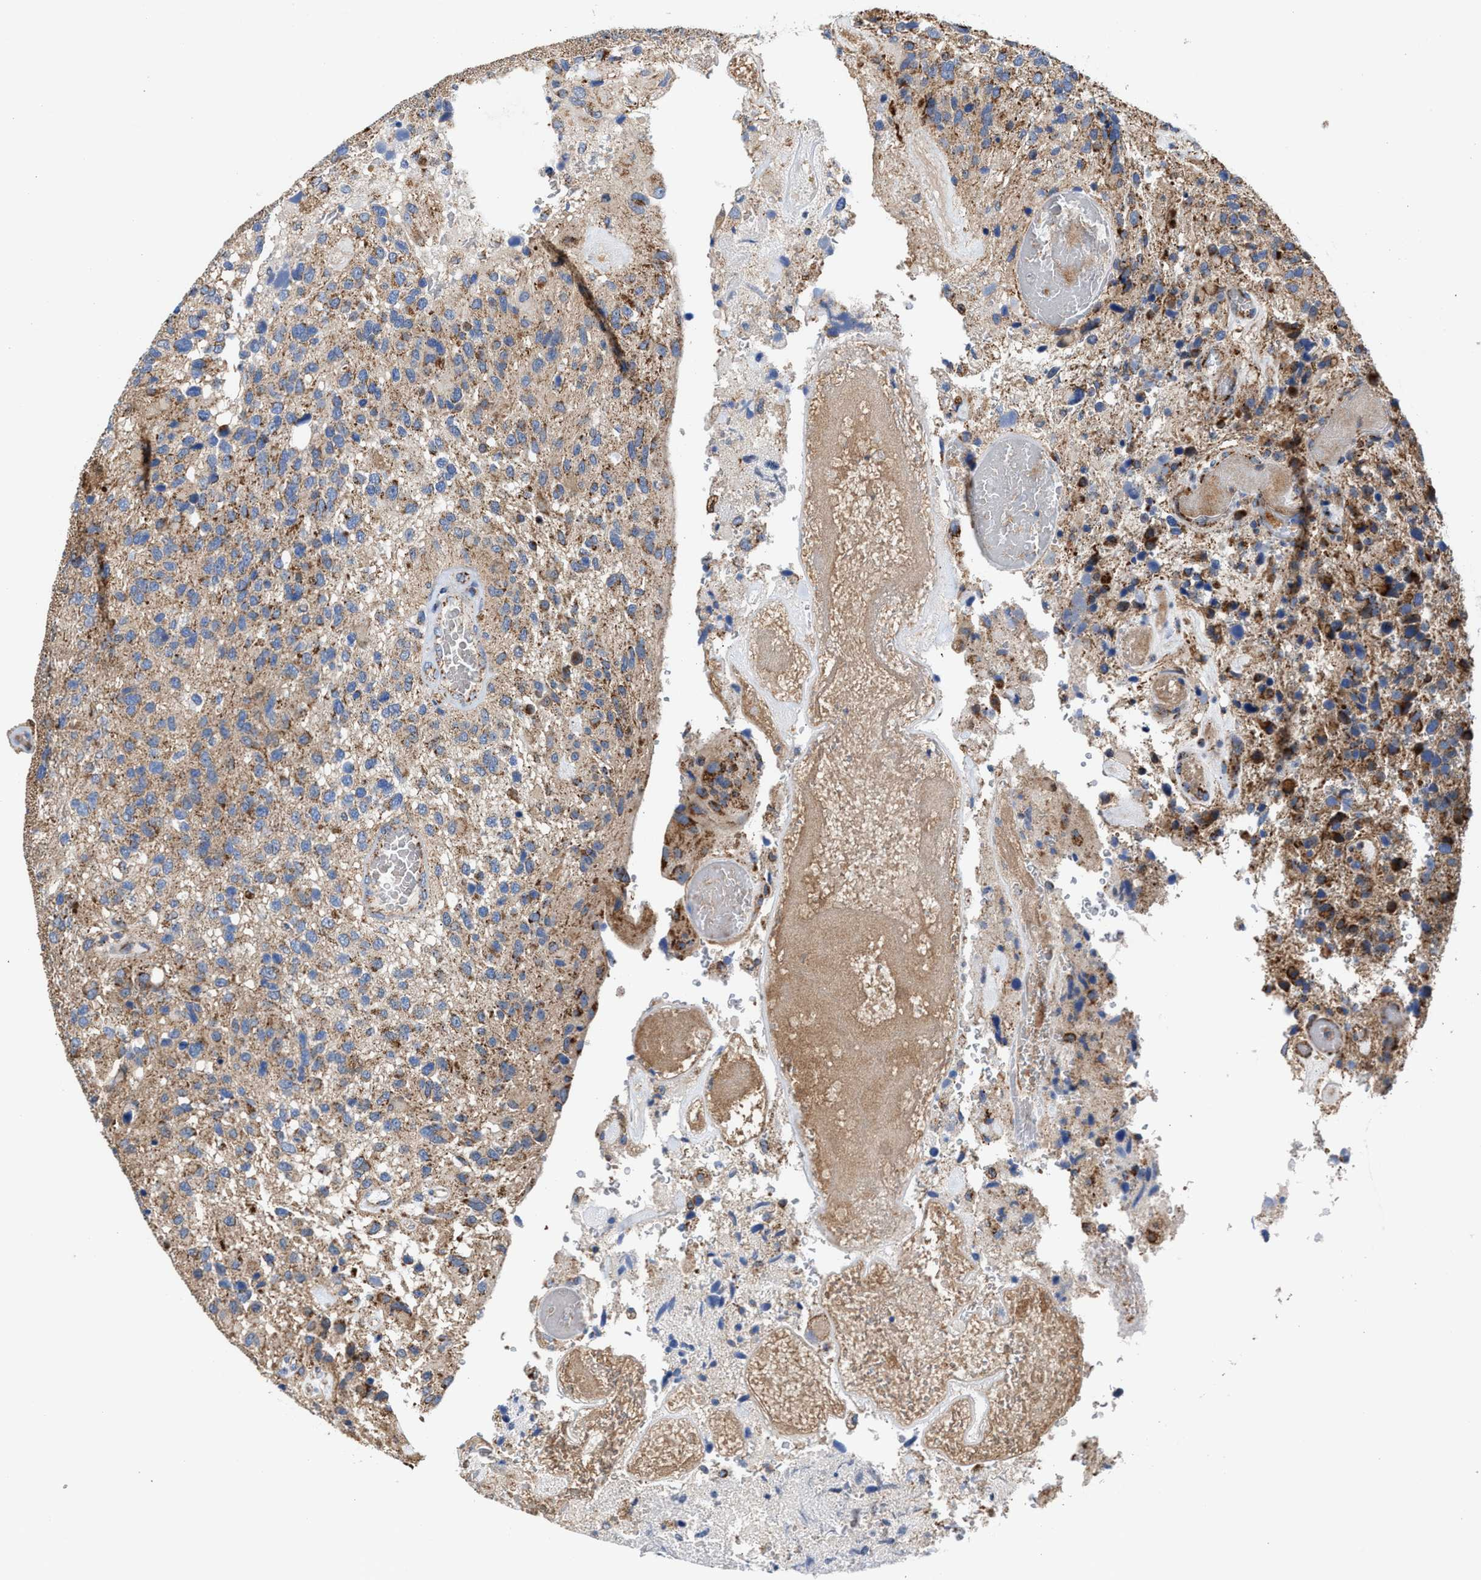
{"staining": {"intensity": "moderate", "quantity": "25%-75%", "location": "cytoplasmic/membranous"}, "tissue": "glioma", "cell_type": "Tumor cells", "image_type": "cancer", "snomed": [{"axis": "morphology", "description": "Glioma, malignant, High grade"}, {"axis": "topography", "description": "Brain"}], "caption": "This histopathology image exhibits glioma stained with immunohistochemistry to label a protein in brown. The cytoplasmic/membranous of tumor cells show moderate positivity for the protein. Nuclei are counter-stained blue.", "gene": "MECR", "patient": {"sex": "female", "age": 58}}